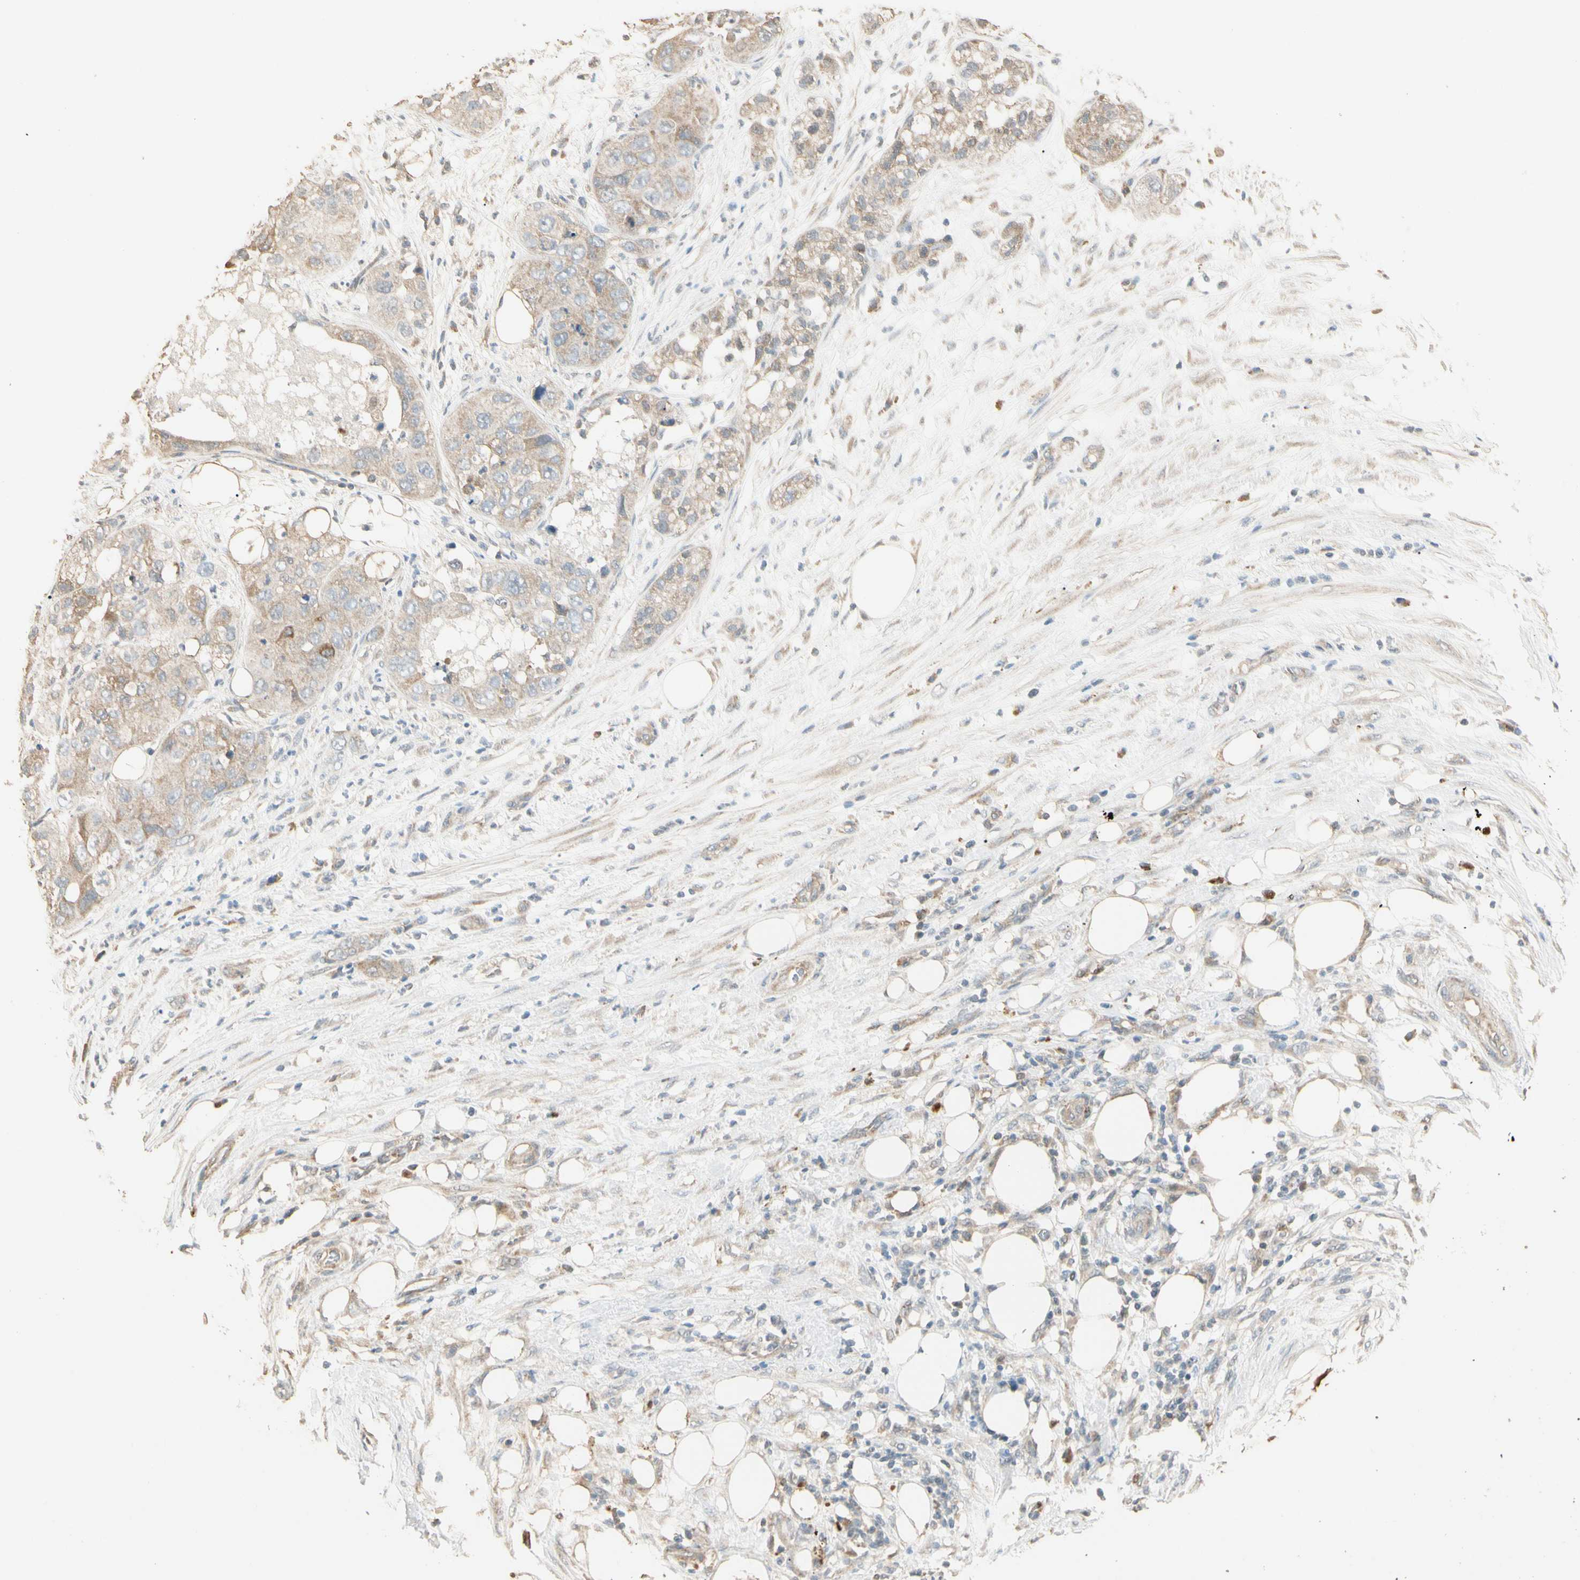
{"staining": {"intensity": "weak", "quantity": ">75%", "location": "cytoplasmic/membranous"}, "tissue": "pancreatic cancer", "cell_type": "Tumor cells", "image_type": "cancer", "snomed": [{"axis": "morphology", "description": "Adenocarcinoma, NOS"}, {"axis": "topography", "description": "Pancreas"}], "caption": "Human pancreatic cancer stained with a brown dye reveals weak cytoplasmic/membranous positive expression in approximately >75% of tumor cells.", "gene": "CDH6", "patient": {"sex": "female", "age": 78}}